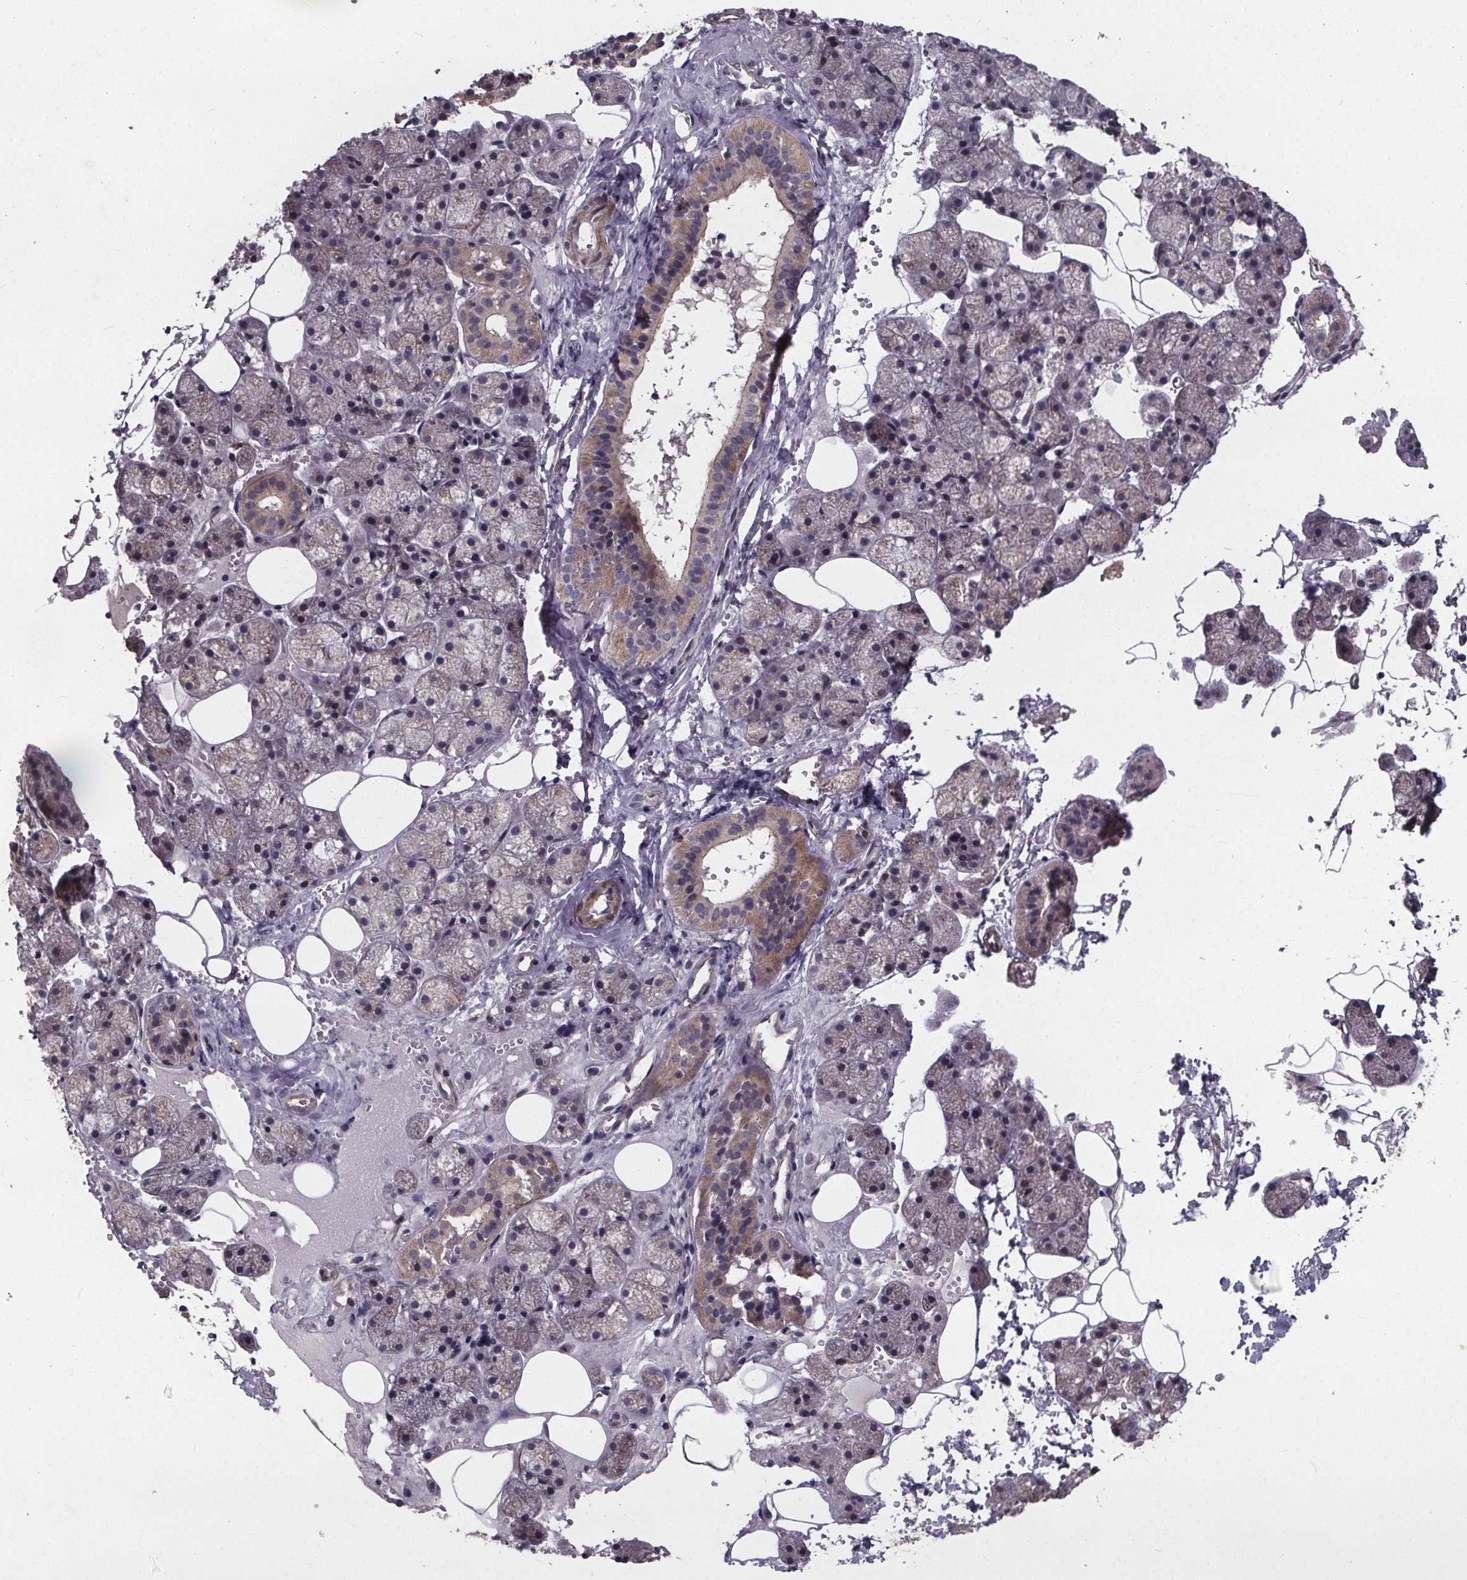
{"staining": {"intensity": "weak", "quantity": "25%-75%", "location": "cytoplasmic/membranous"}, "tissue": "salivary gland", "cell_type": "Glandular cells", "image_type": "normal", "snomed": [{"axis": "morphology", "description": "Normal tissue, NOS"}, {"axis": "topography", "description": "Salivary gland"}], "caption": "IHC micrograph of normal salivary gland stained for a protein (brown), which shows low levels of weak cytoplasmic/membranous positivity in approximately 25%-75% of glandular cells.", "gene": "YME1L1", "patient": {"sex": "male", "age": 38}}